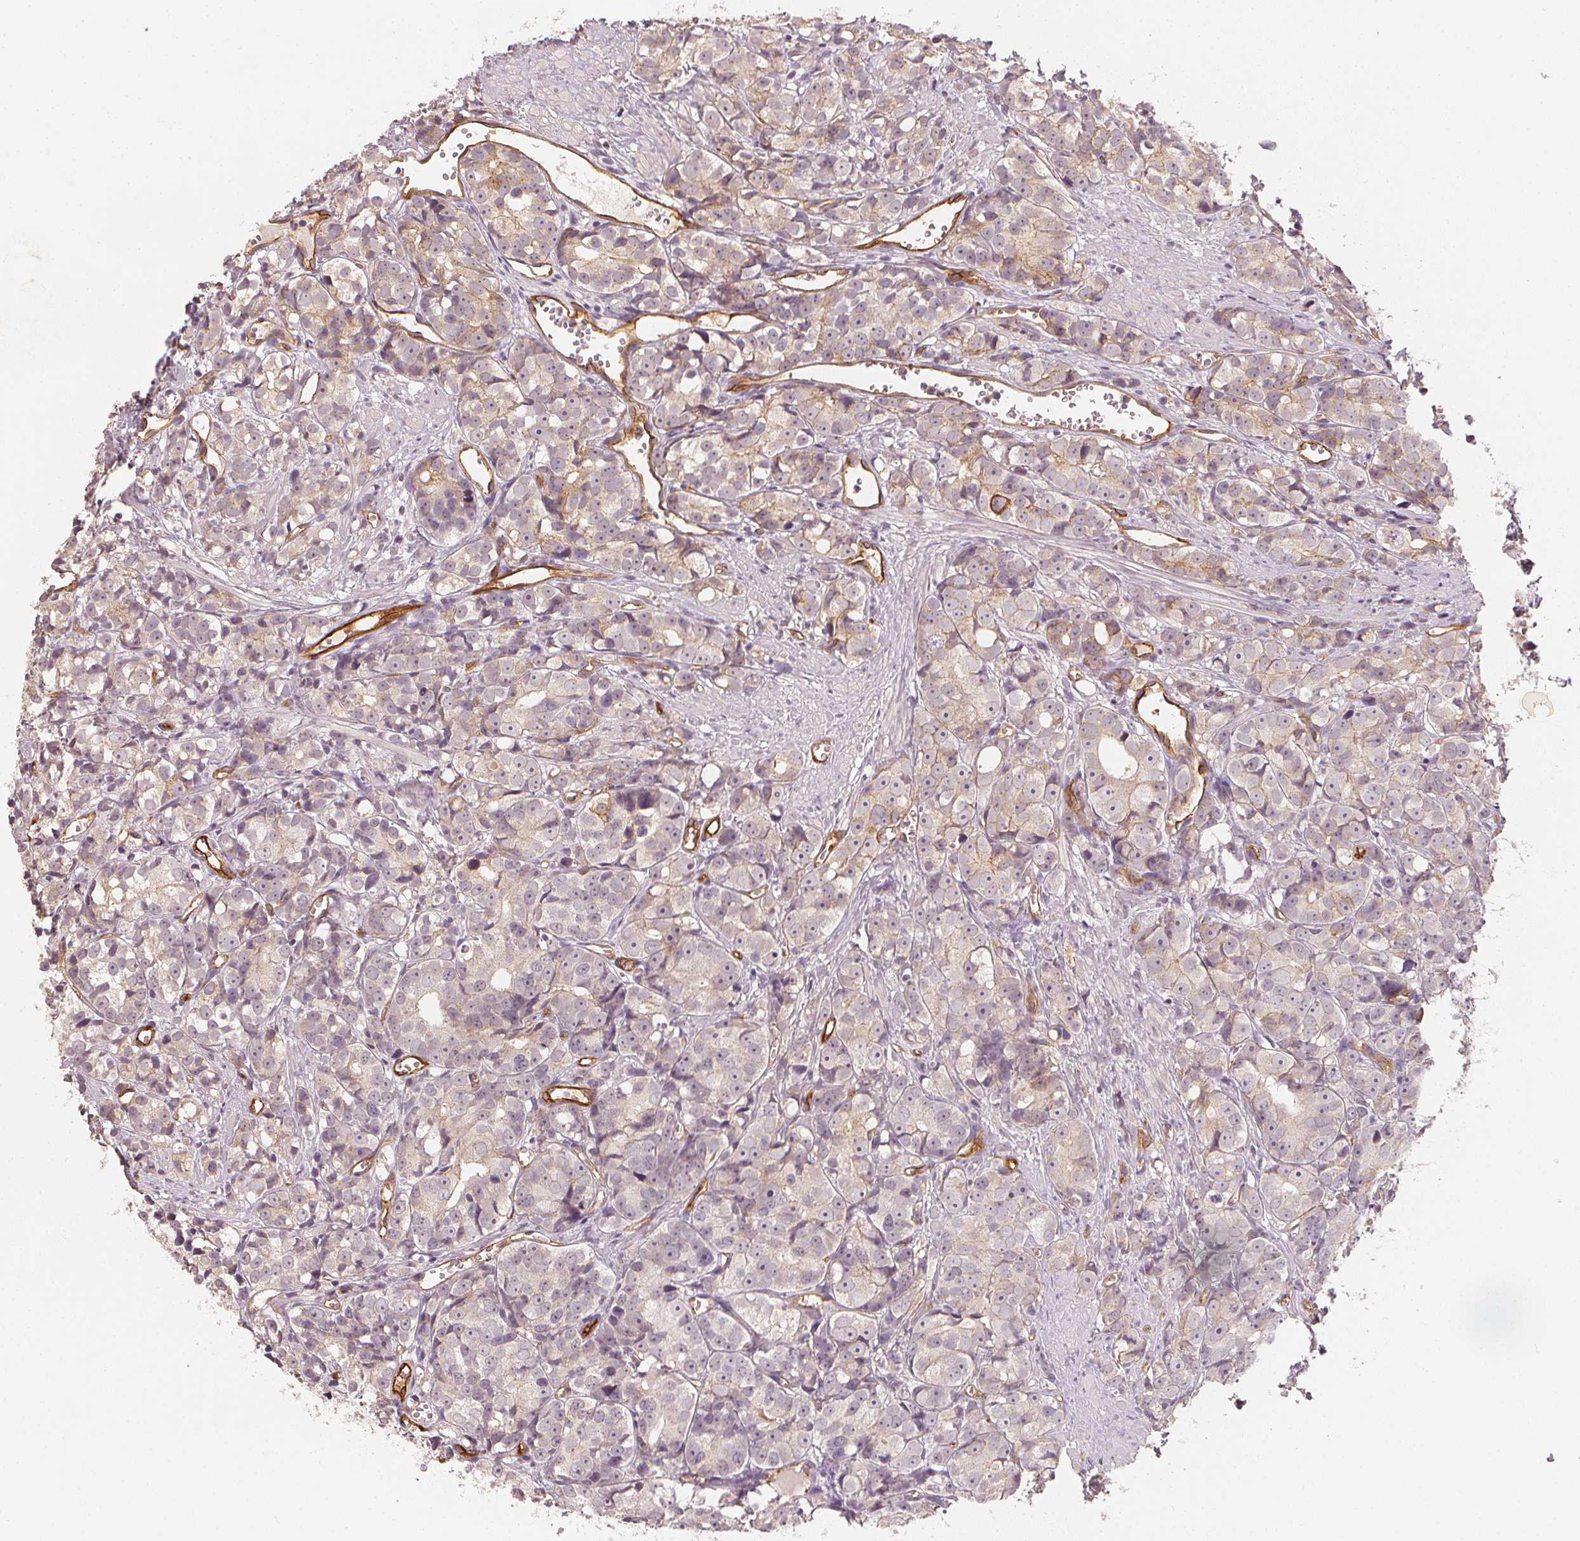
{"staining": {"intensity": "weak", "quantity": "<25%", "location": "cytoplasmic/membranous"}, "tissue": "prostate cancer", "cell_type": "Tumor cells", "image_type": "cancer", "snomed": [{"axis": "morphology", "description": "Adenocarcinoma, High grade"}, {"axis": "topography", "description": "Prostate"}], "caption": "DAB (3,3'-diaminobenzidine) immunohistochemical staining of human prostate cancer (adenocarcinoma (high-grade)) displays no significant expression in tumor cells.", "gene": "CIB1", "patient": {"sex": "male", "age": 77}}